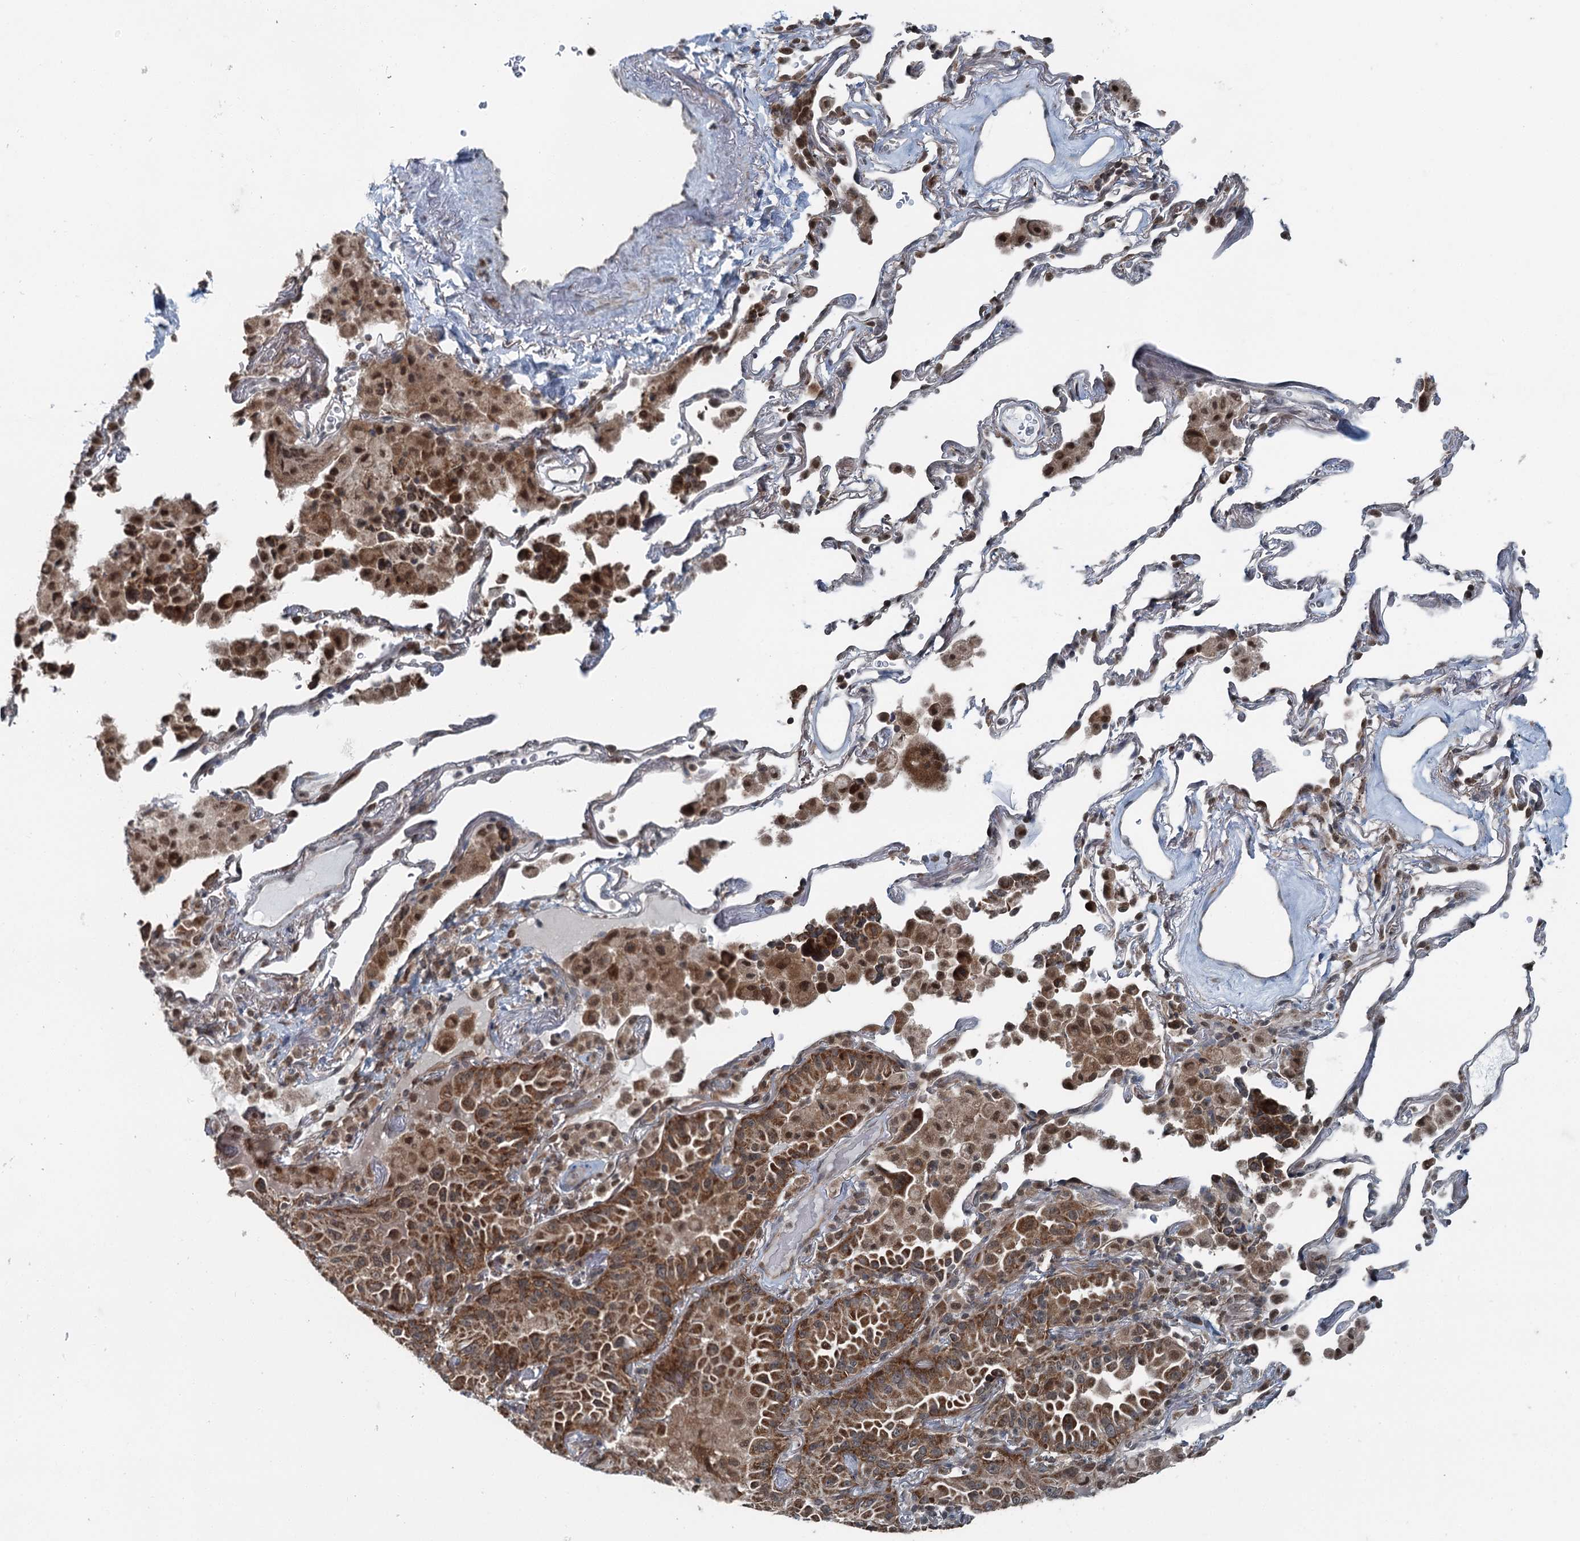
{"staining": {"intensity": "moderate", "quantity": ">75%", "location": "cytoplasmic/membranous"}, "tissue": "lung cancer", "cell_type": "Tumor cells", "image_type": "cancer", "snomed": [{"axis": "morphology", "description": "Adenocarcinoma, NOS"}, {"axis": "topography", "description": "Lung"}], "caption": "Immunohistochemical staining of adenocarcinoma (lung) exhibits moderate cytoplasmic/membranous protein positivity in approximately >75% of tumor cells. (Brightfield microscopy of DAB IHC at high magnification).", "gene": "WAPL", "patient": {"sex": "female", "age": 69}}